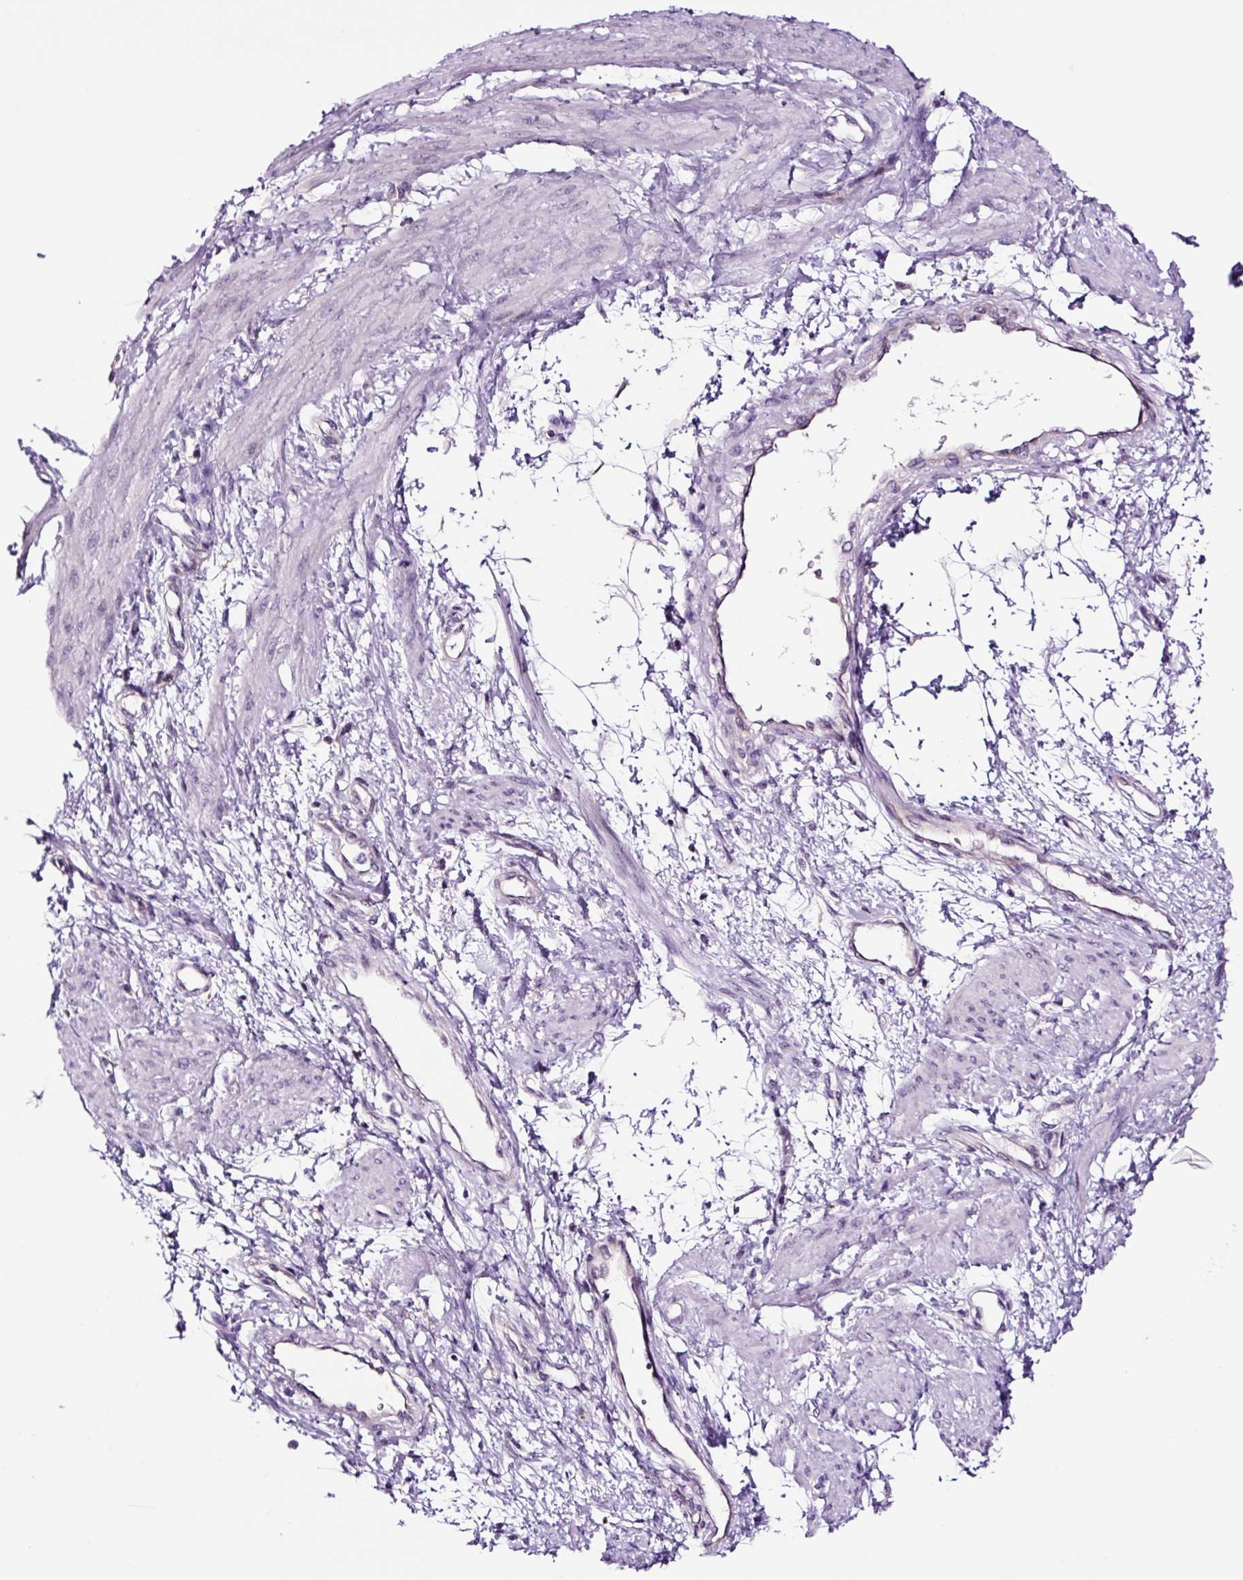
{"staining": {"intensity": "negative", "quantity": "none", "location": "none"}, "tissue": "smooth muscle", "cell_type": "Smooth muscle cells", "image_type": "normal", "snomed": [{"axis": "morphology", "description": "Normal tissue, NOS"}, {"axis": "topography", "description": "Smooth muscle"}, {"axis": "topography", "description": "Uterus"}], "caption": "Smooth muscle was stained to show a protein in brown. There is no significant expression in smooth muscle cells. Brightfield microscopy of immunohistochemistry (IHC) stained with DAB (brown) and hematoxylin (blue), captured at high magnification.", "gene": "GORASP1", "patient": {"sex": "female", "age": 39}}